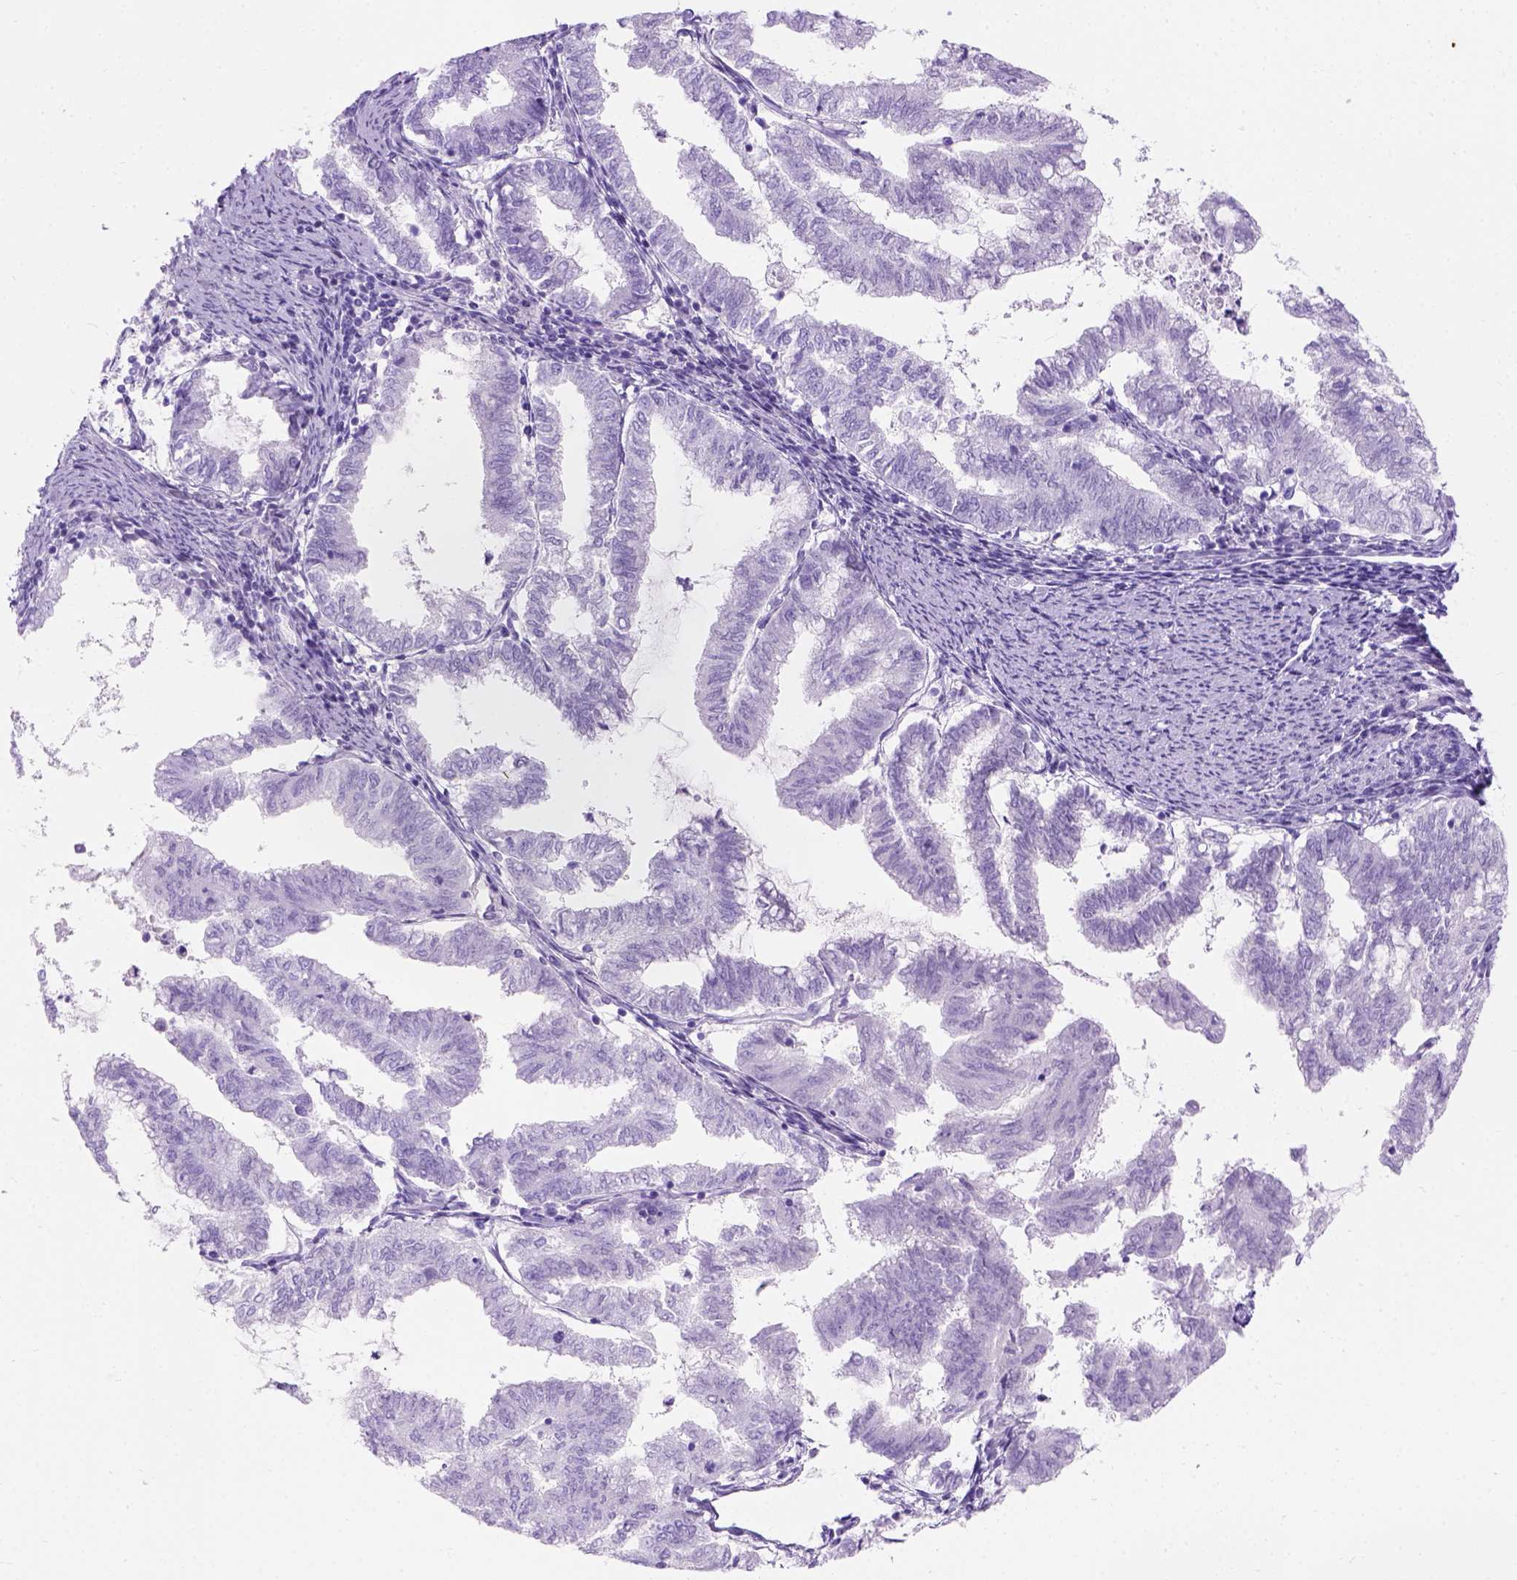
{"staining": {"intensity": "negative", "quantity": "none", "location": "none"}, "tissue": "endometrial cancer", "cell_type": "Tumor cells", "image_type": "cancer", "snomed": [{"axis": "morphology", "description": "Adenocarcinoma, NOS"}, {"axis": "topography", "description": "Endometrium"}], "caption": "The image displays no staining of tumor cells in endometrial cancer (adenocarcinoma).", "gene": "C7orf57", "patient": {"sex": "female", "age": 79}}